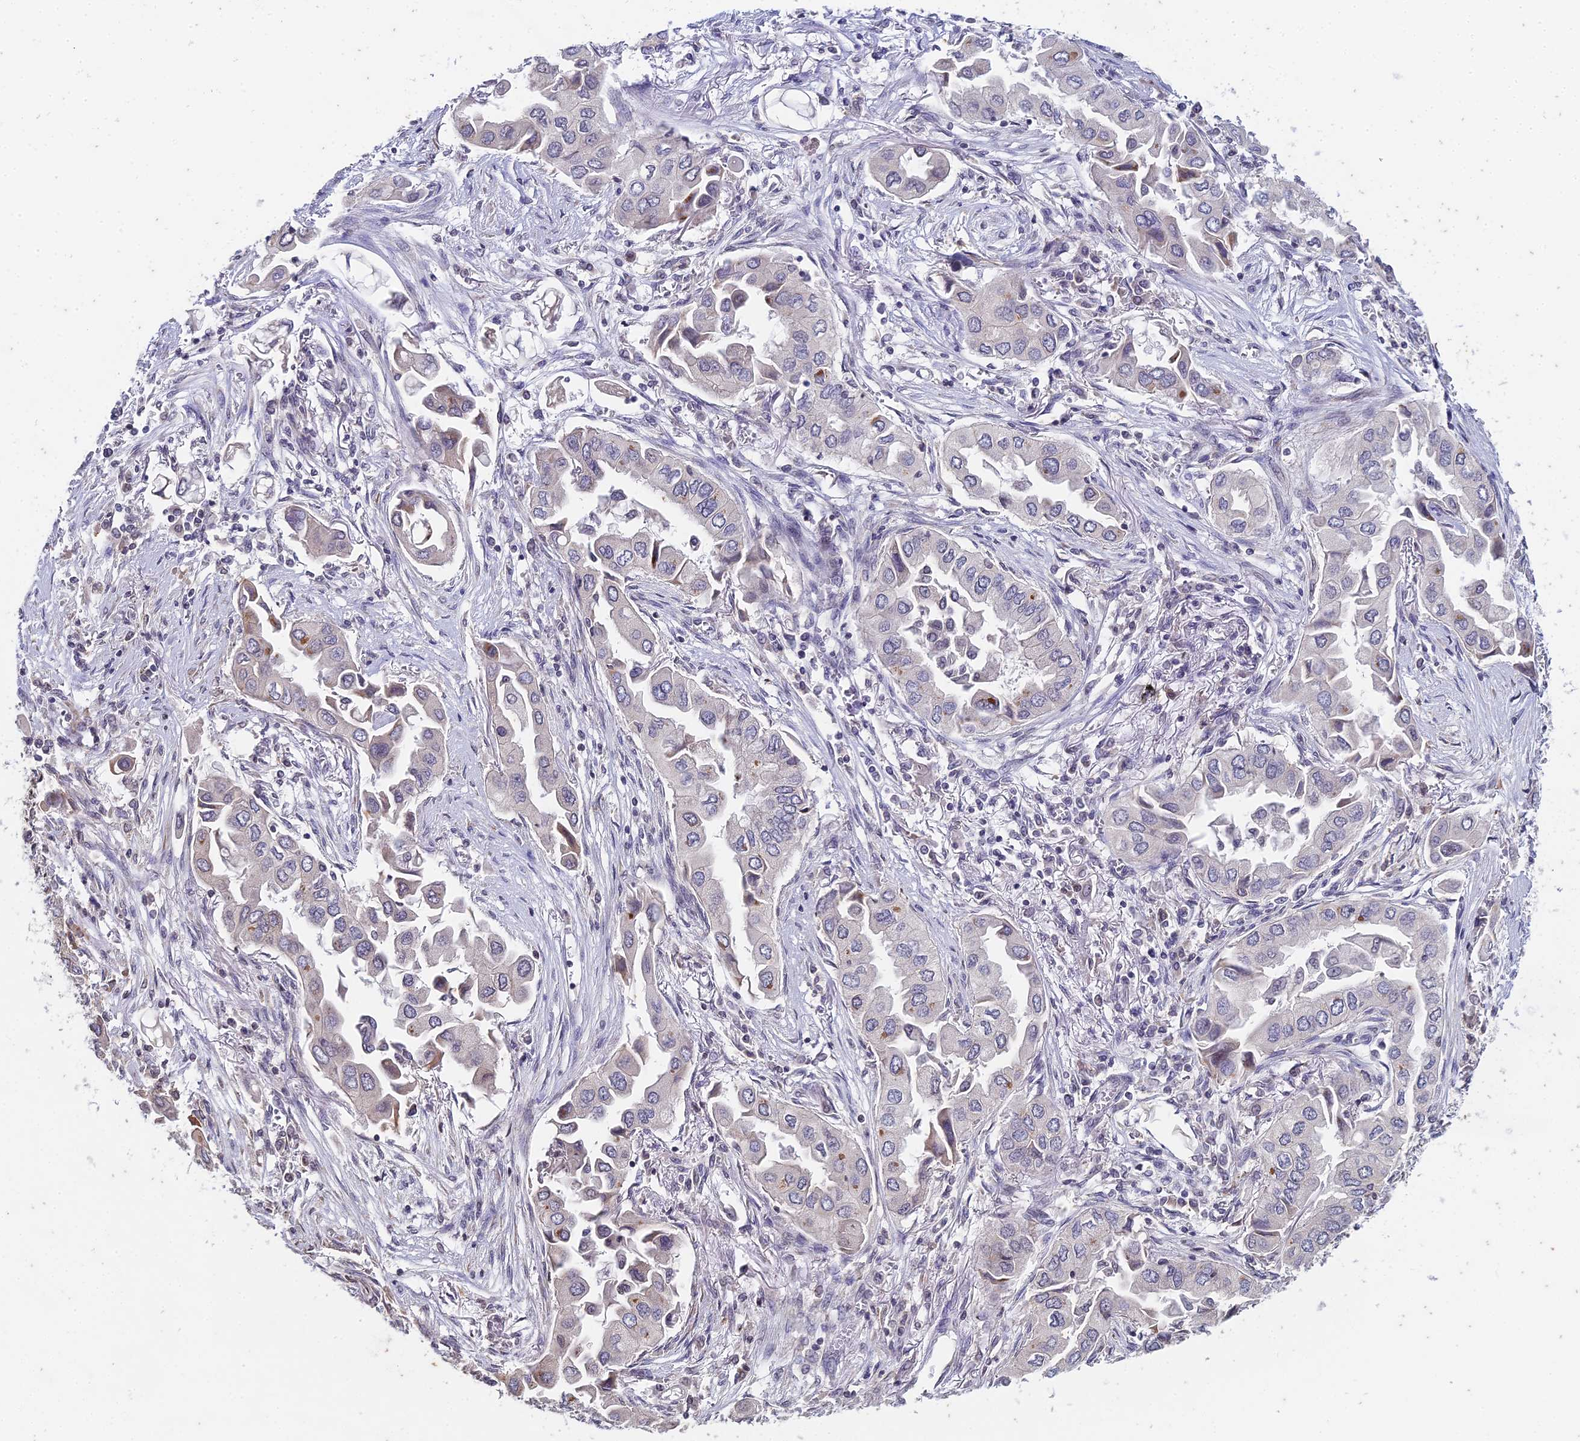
{"staining": {"intensity": "negative", "quantity": "none", "location": "none"}, "tissue": "lung cancer", "cell_type": "Tumor cells", "image_type": "cancer", "snomed": [{"axis": "morphology", "description": "Adenocarcinoma, NOS"}, {"axis": "topography", "description": "Lung"}], "caption": "The micrograph displays no significant expression in tumor cells of lung cancer.", "gene": "PRR22", "patient": {"sex": "female", "age": 76}}